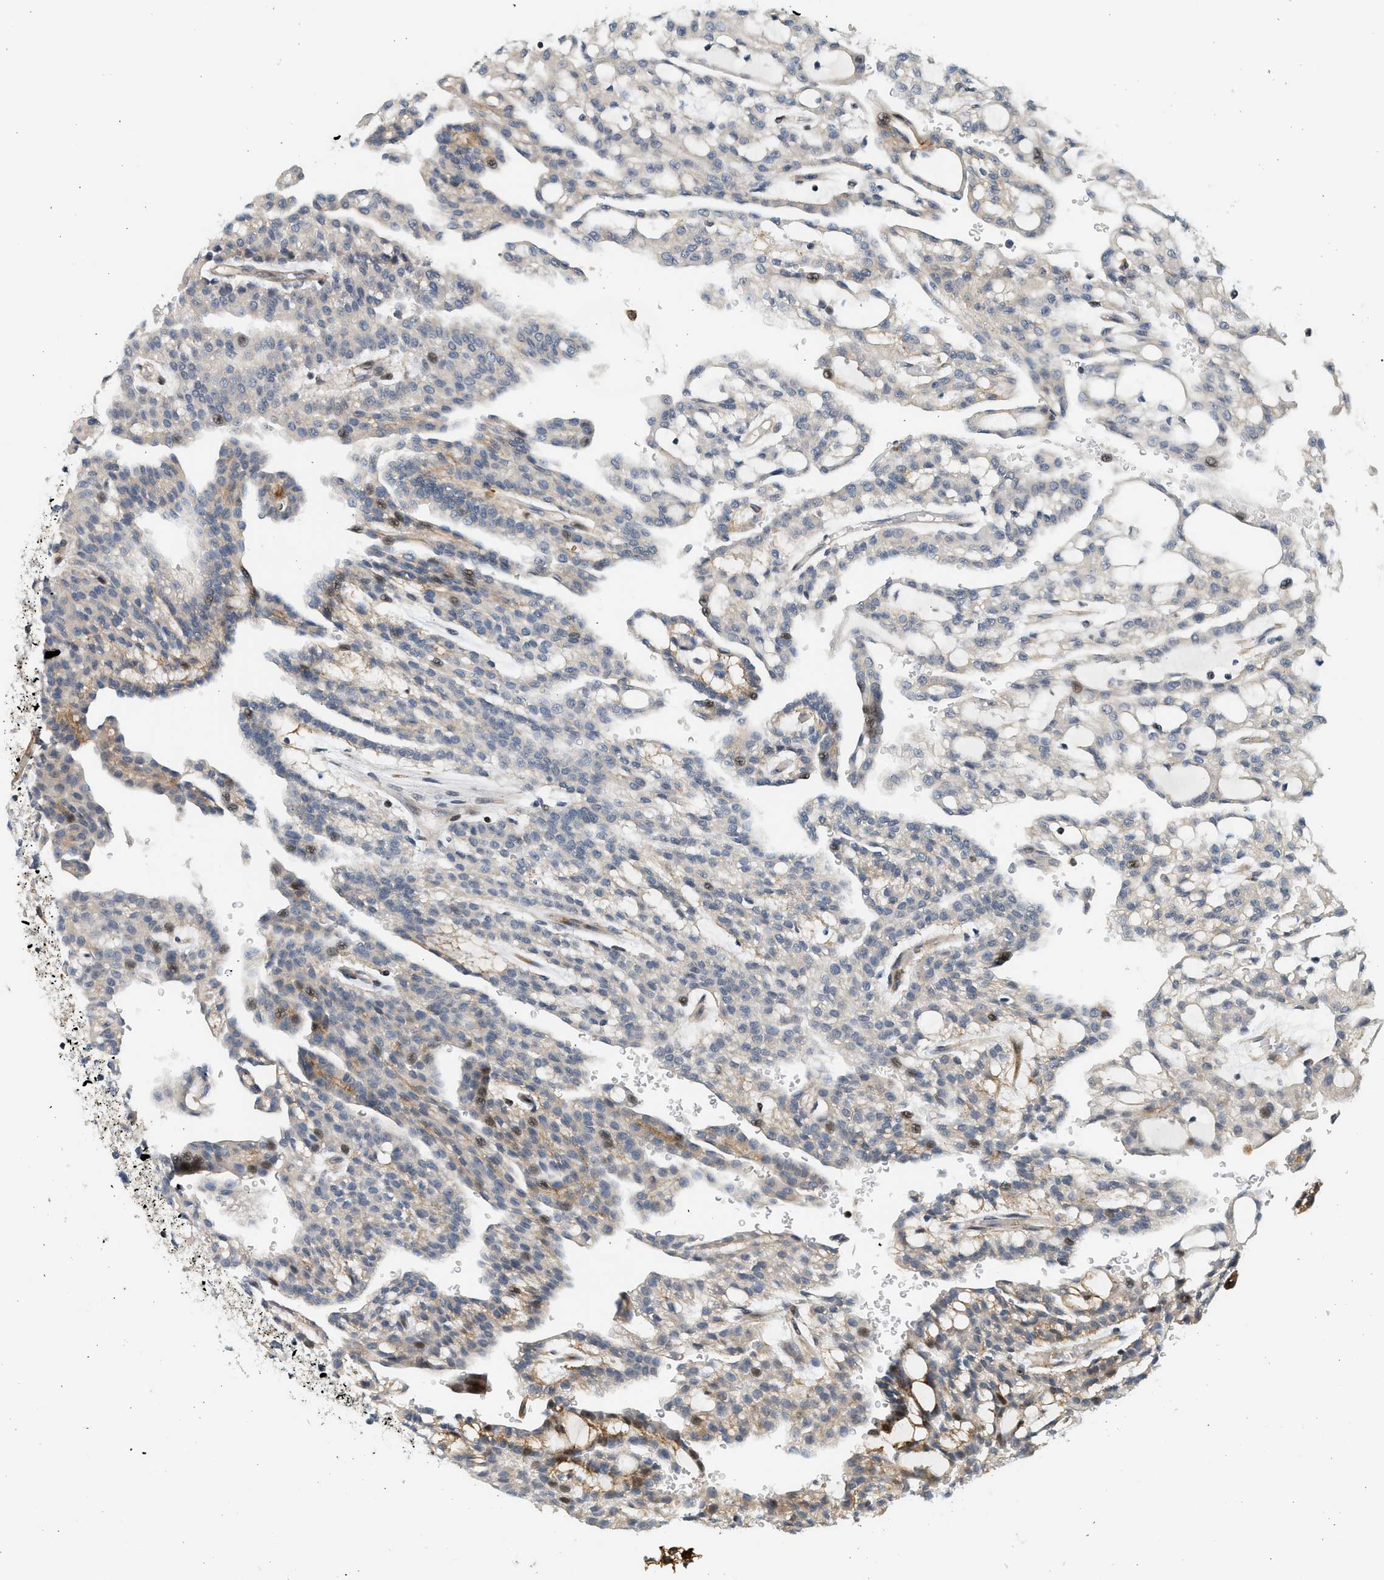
{"staining": {"intensity": "weak", "quantity": "25%-75%", "location": "cytoplasmic/membranous"}, "tissue": "renal cancer", "cell_type": "Tumor cells", "image_type": "cancer", "snomed": [{"axis": "morphology", "description": "Adenocarcinoma, NOS"}, {"axis": "topography", "description": "Kidney"}], "caption": "Protein staining displays weak cytoplasmic/membranous positivity in about 25%-75% of tumor cells in adenocarcinoma (renal).", "gene": "NRSN2", "patient": {"sex": "male", "age": 63}}